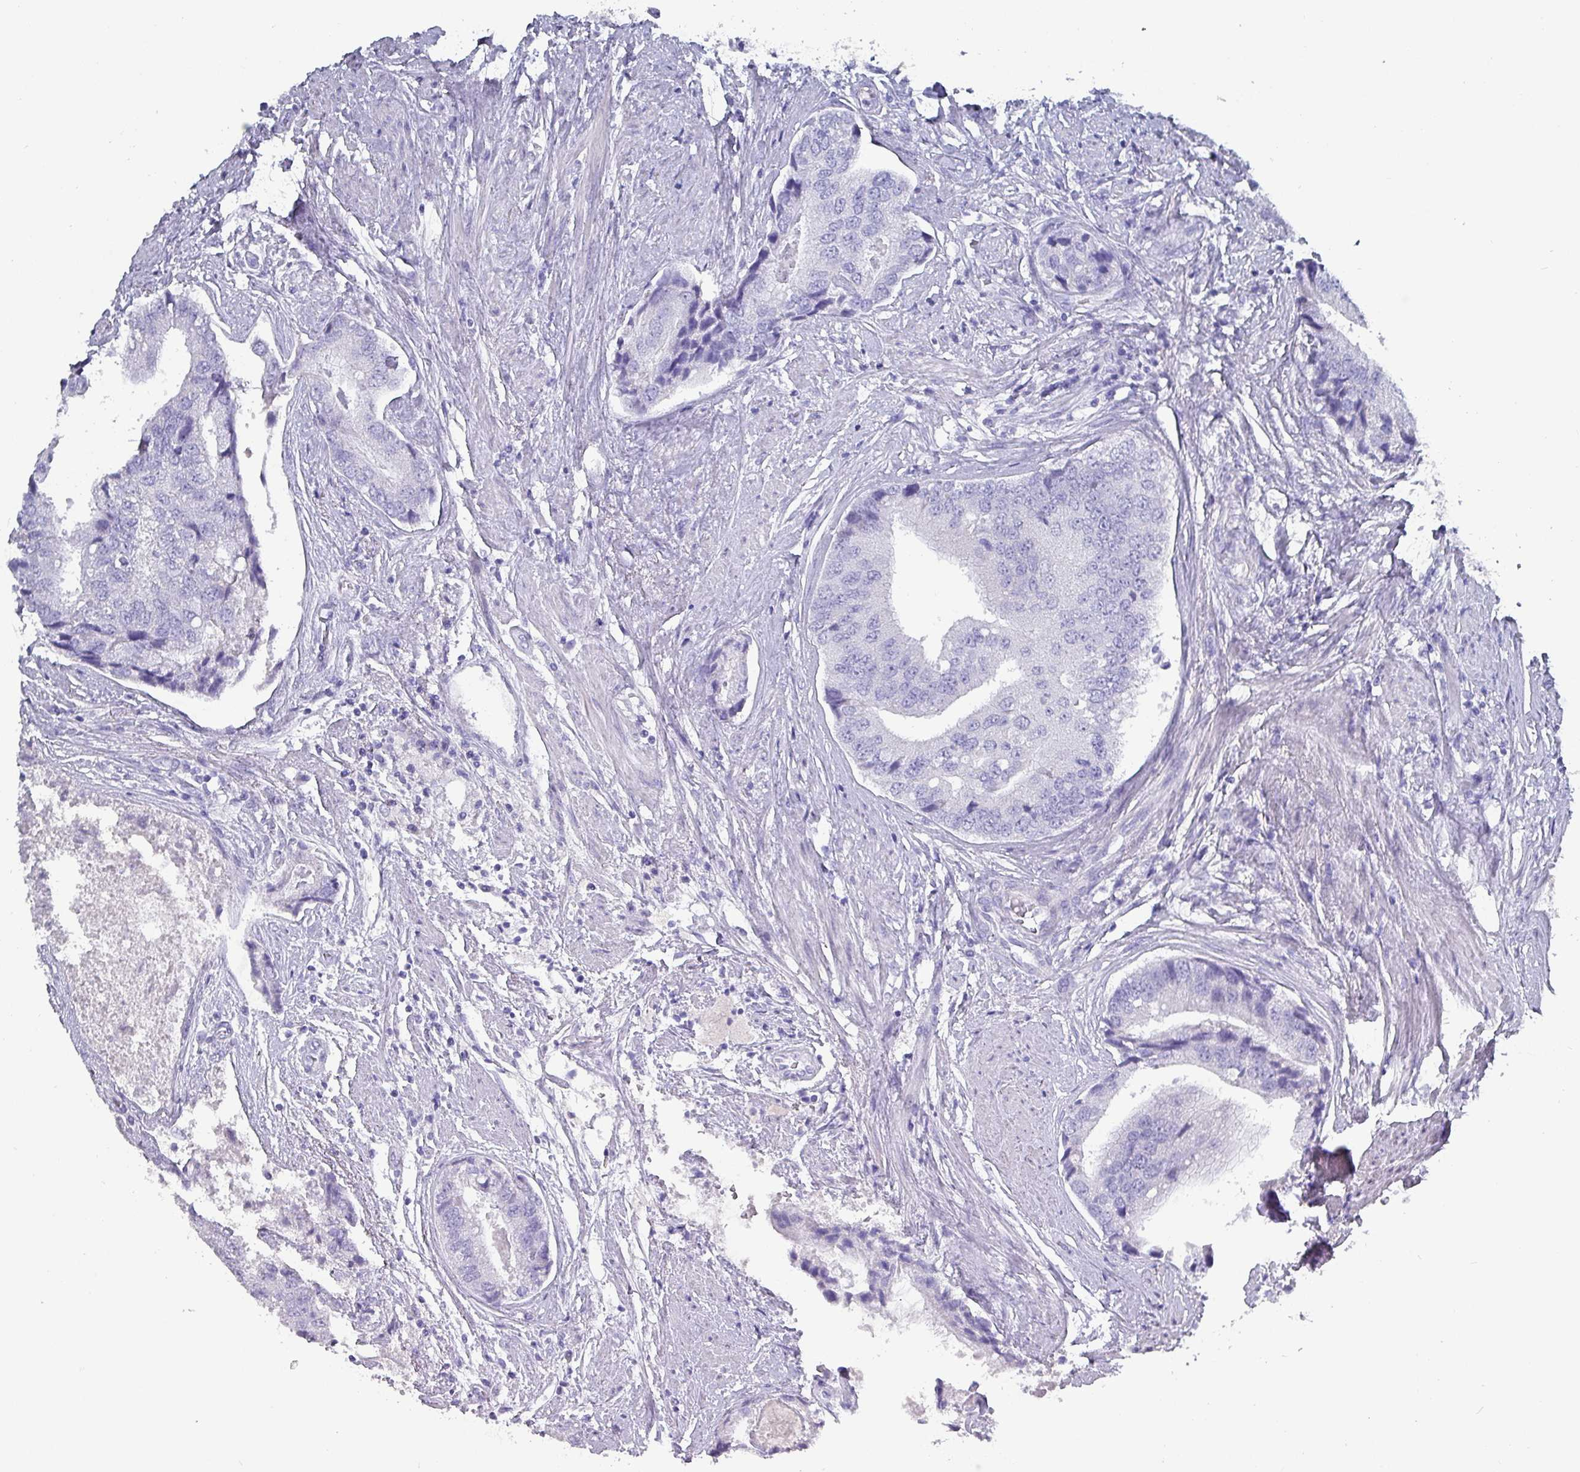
{"staining": {"intensity": "negative", "quantity": "none", "location": "none"}, "tissue": "prostate cancer", "cell_type": "Tumor cells", "image_type": "cancer", "snomed": [{"axis": "morphology", "description": "Adenocarcinoma, High grade"}, {"axis": "topography", "description": "Prostate"}], "caption": "IHC micrograph of human prostate adenocarcinoma (high-grade) stained for a protein (brown), which shows no positivity in tumor cells.", "gene": "INS-IGF2", "patient": {"sex": "male", "age": 70}}